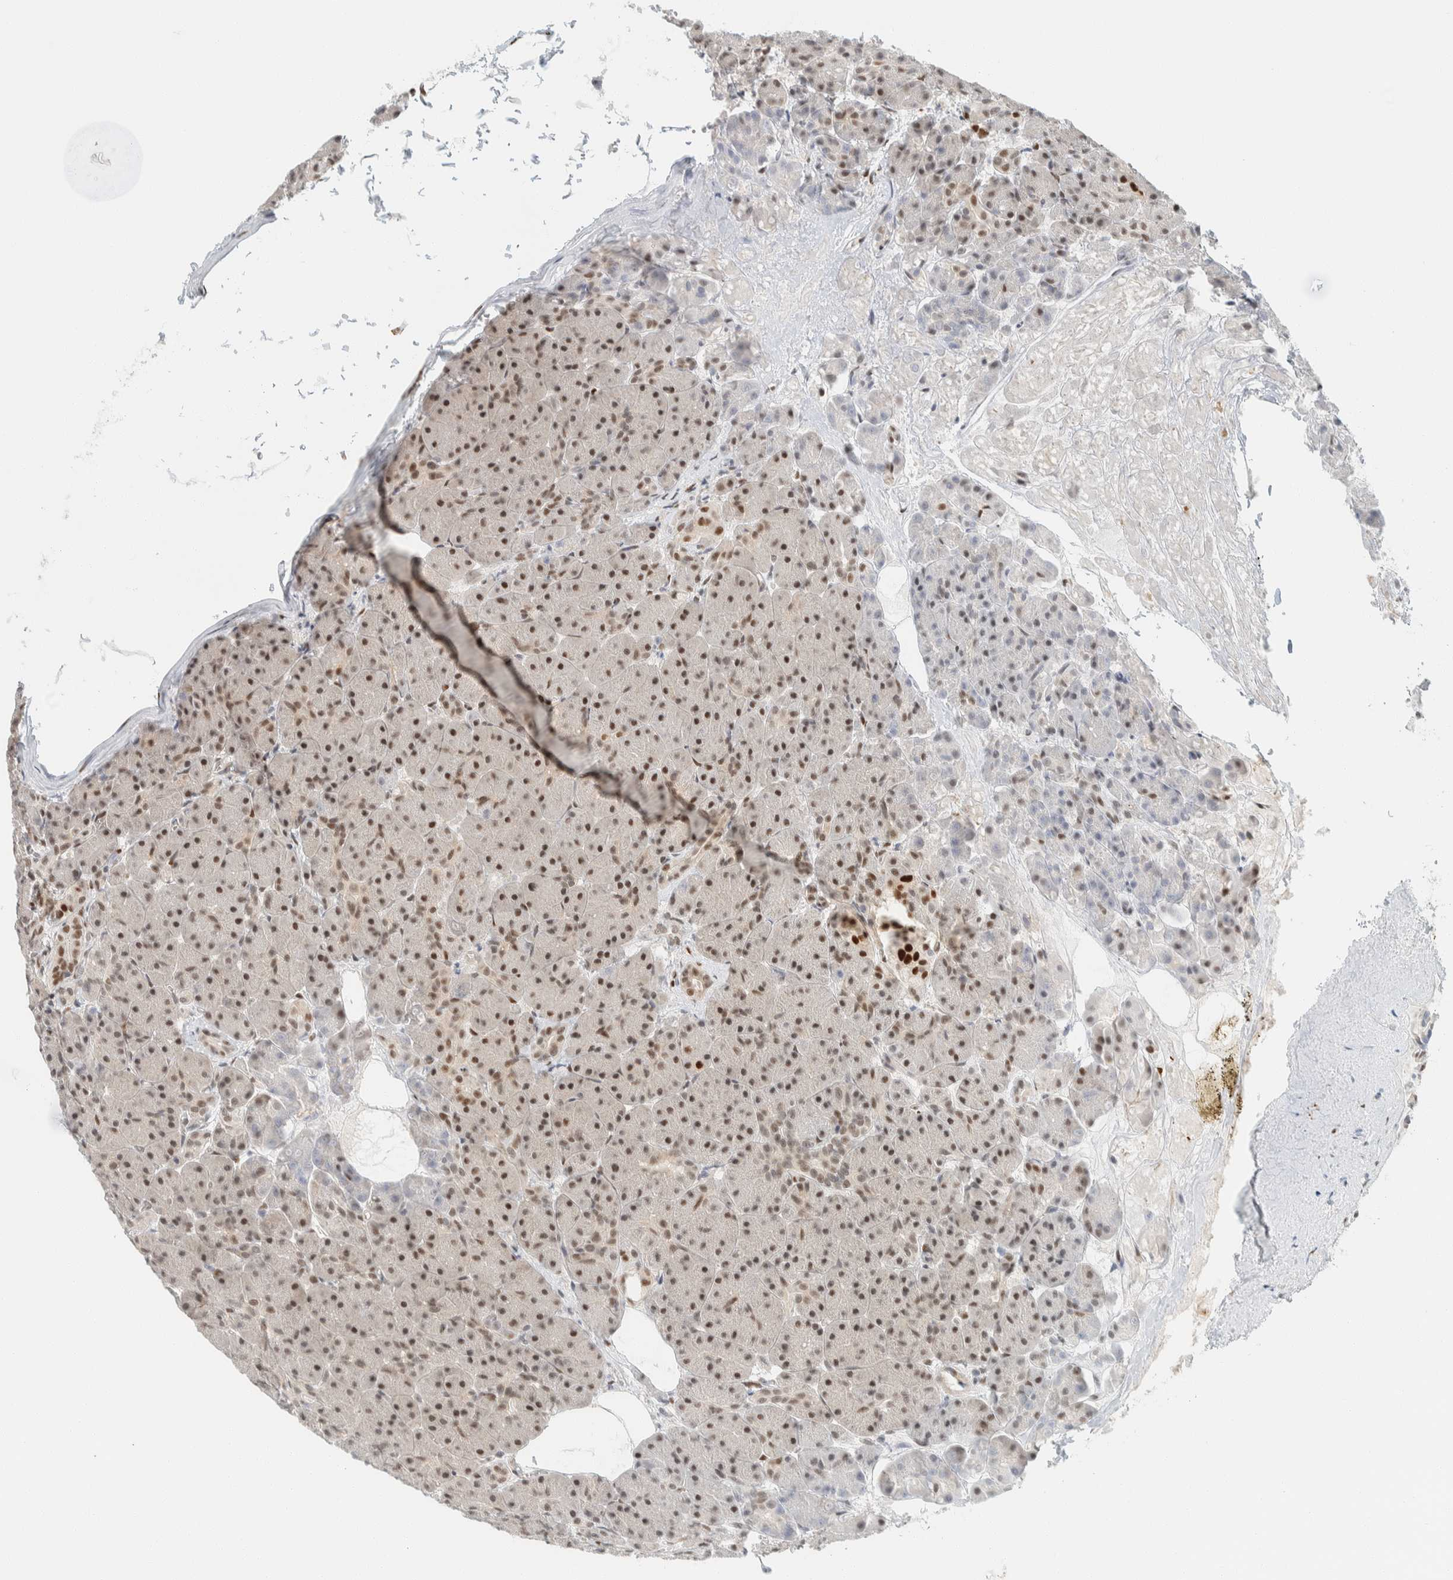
{"staining": {"intensity": "moderate", "quantity": "25%-75%", "location": "nuclear"}, "tissue": "pancreas", "cell_type": "Exocrine glandular cells", "image_type": "normal", "snomed": [{"axis": "morphology", "description": "Normal tissue, NOS"}, {"axis": "topography", "description": "Pancreas"}], "caption": "Protein staining displays moderate nuclear expression in about 25%-75% of exocrine glandular cells in unremarkable pancreas.", "gene": "ZNF683", "patient": {"sex": "male", "age": 63}}